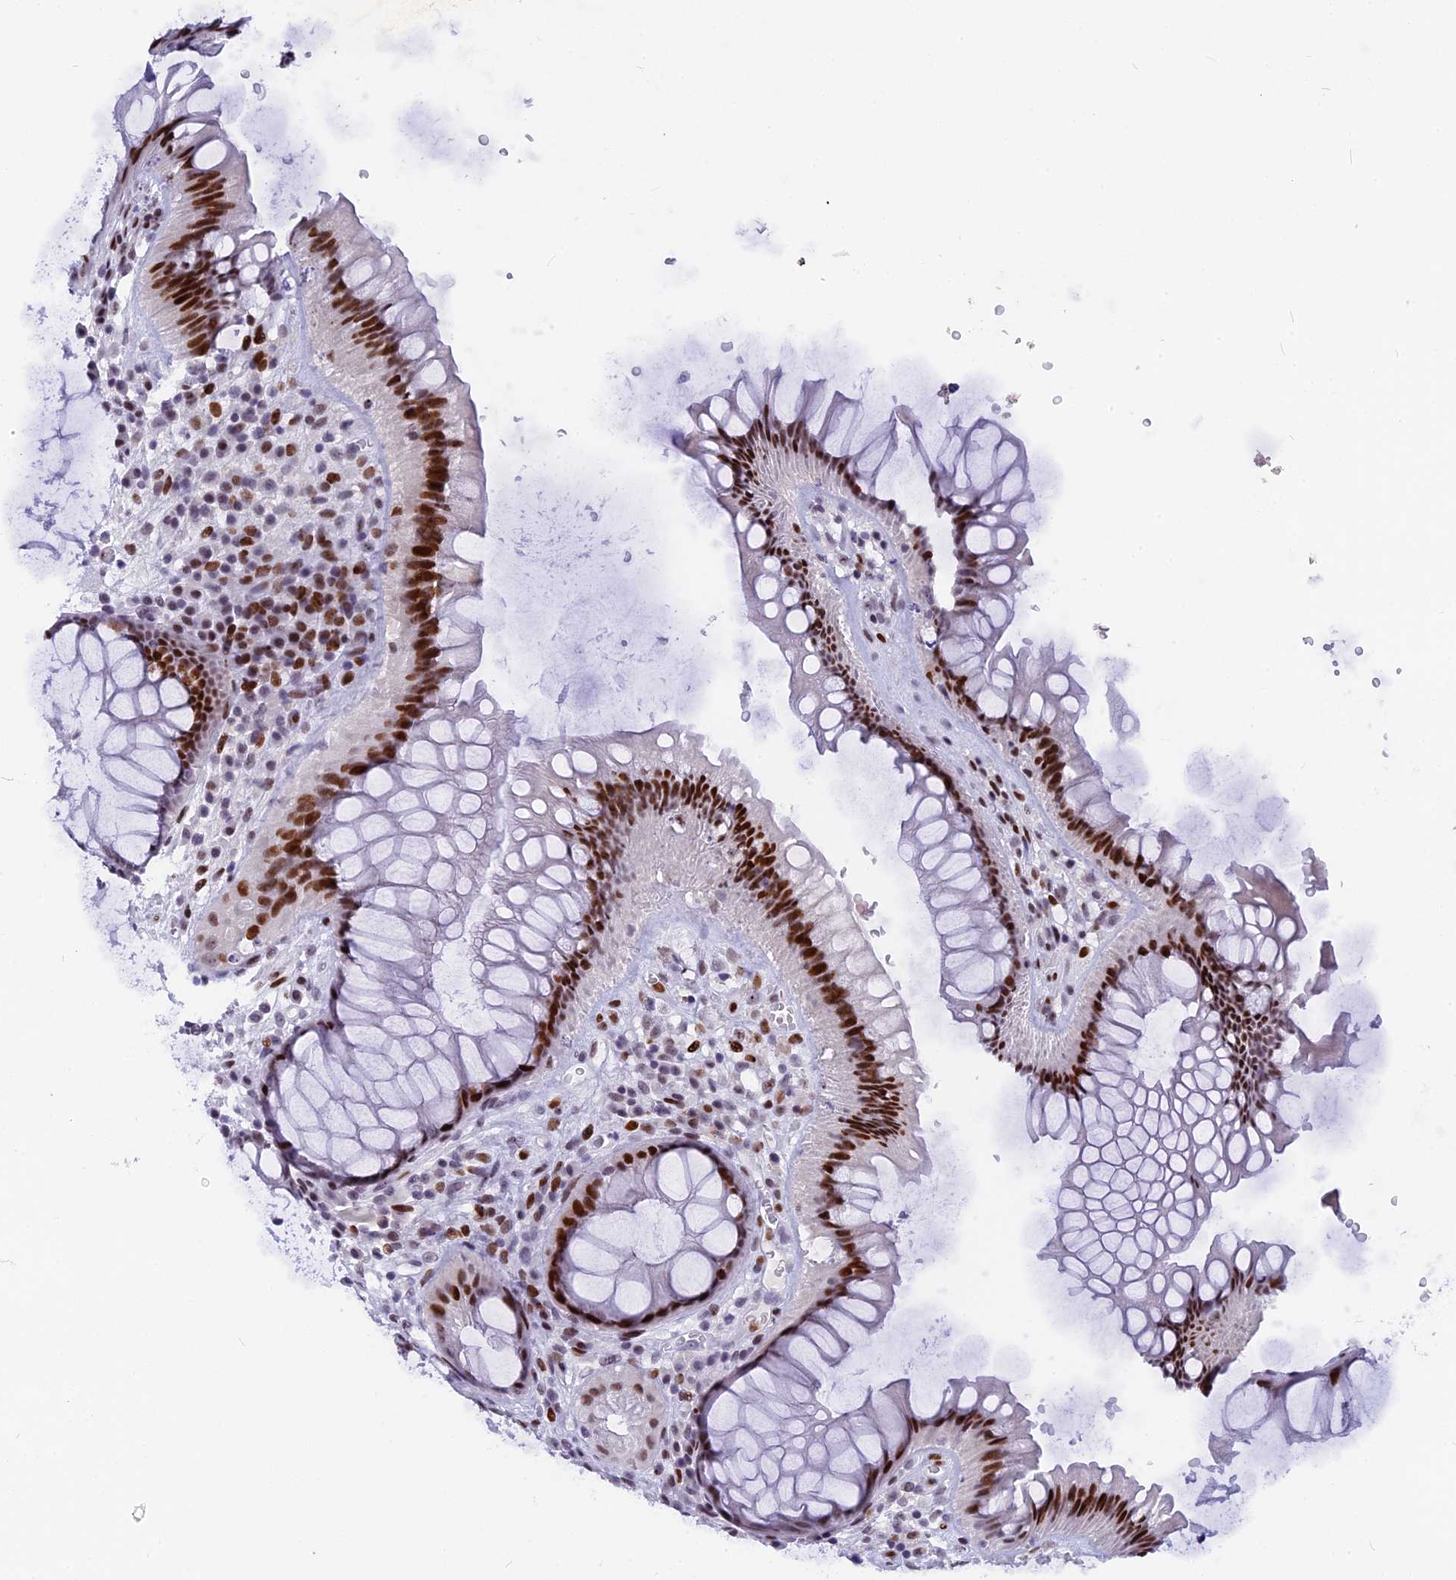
{"staining": {"intensity": "strong", "quantity": ">75%", "location": "nuclear"}, "tissue": "rectum", "cell_type": "Glandular cells", "image_type": "normal", "snomed": [{"axis": "morphology", "description": "Normal tissue, NOS"}, {"axis": "topography", "description": "Rectum"}], "caption": "Strong nuclear staining is seen in approximately >75% of glandular cells in normal rectum. Nuclei are stained in blue.", "gene": "NSA2", "patient": {"sex": "male", "age": 51}}